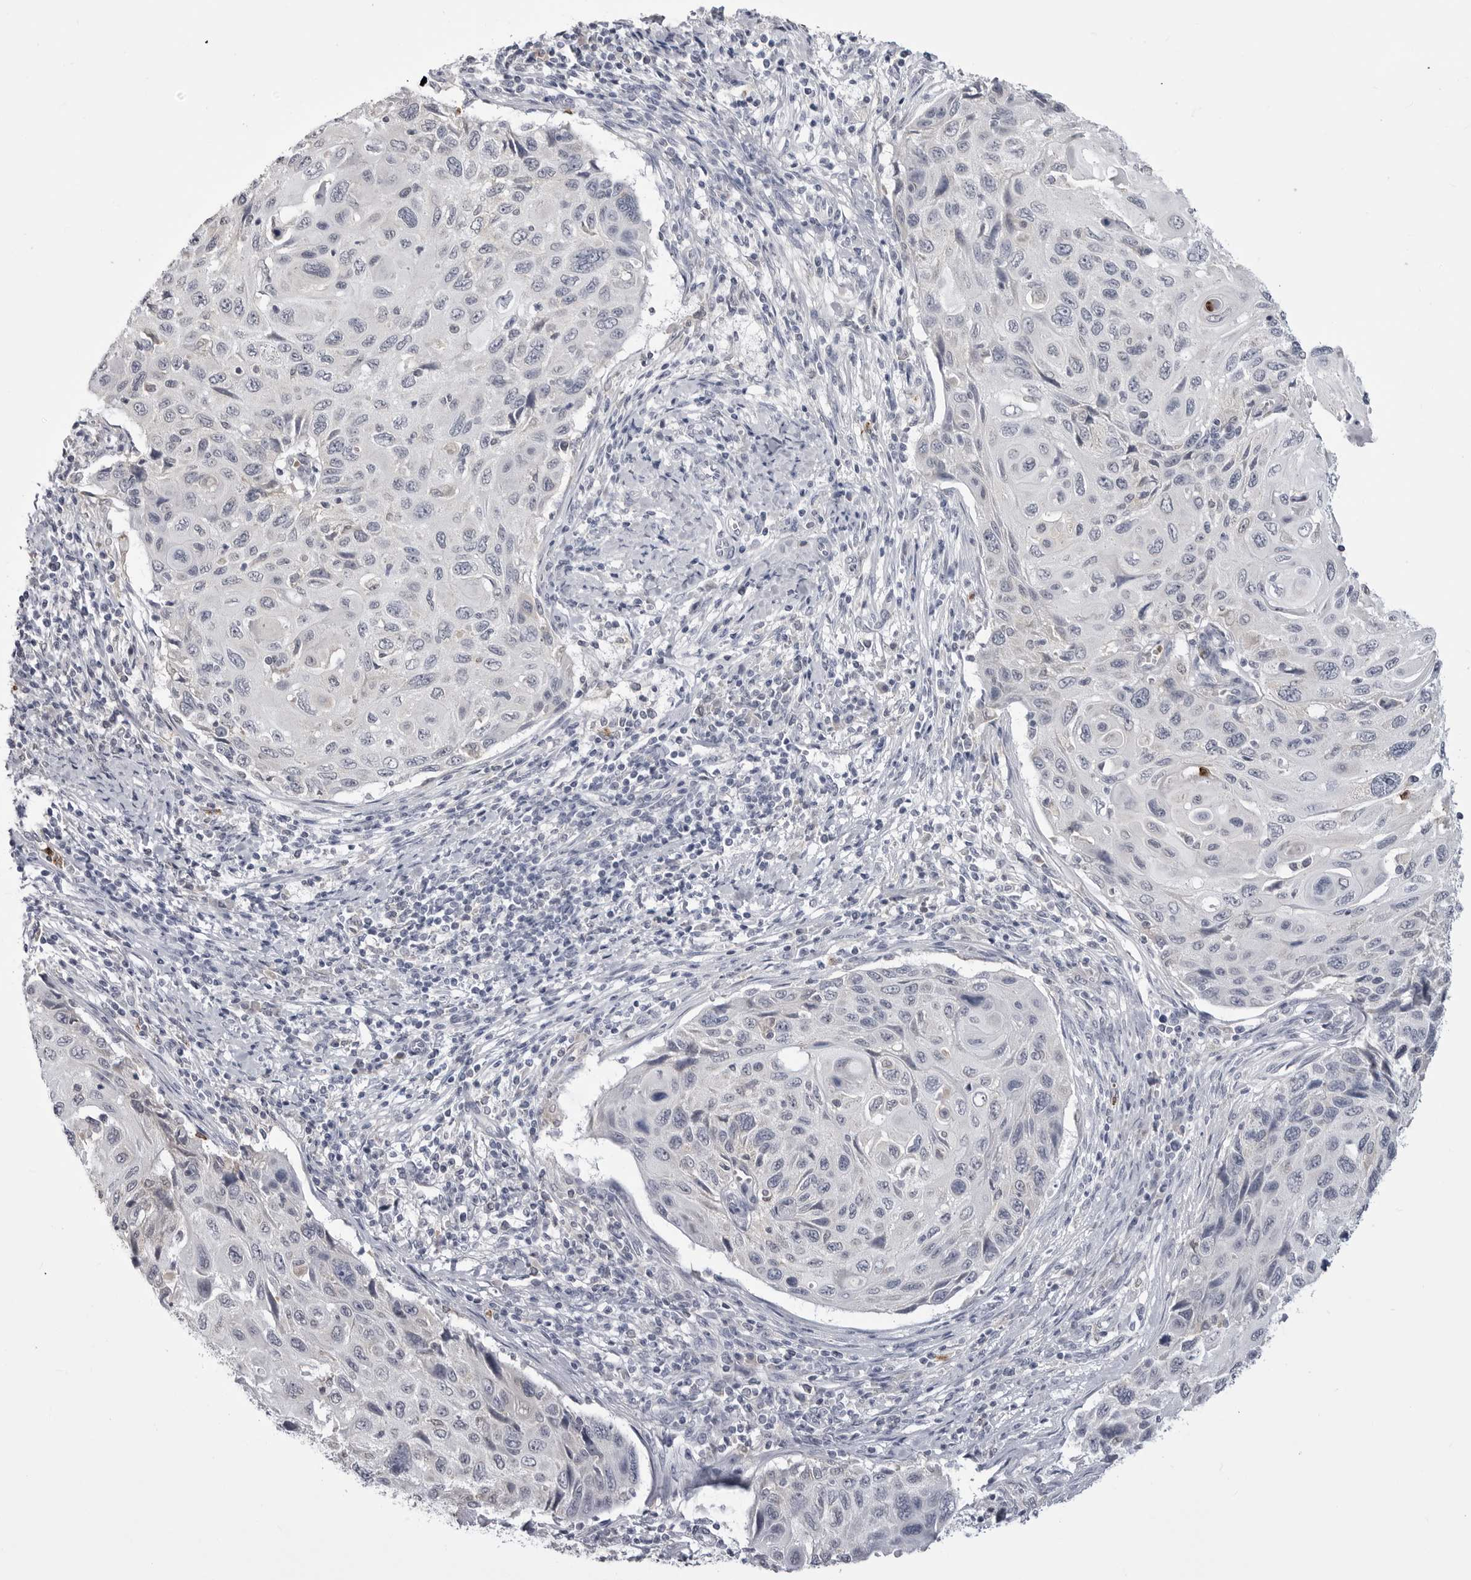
{"staining": {"intensity": "negative", "quantity": "none", "location": "none"}, "tissue": "cervical cancer", "cell_type": "Tumor cells", "image_type": "cancer", "snomed": [{"axis": "morphology", "description": "Squamous cell carcinoma, NOS"}, {"axis": "topography", "description": "Cervix"}], "caption": "Tumor cells are negative for brown protein staining in cervical cancer (squamous cell carcinoma).", "gene": "STAP2", "patient": {"sex": "female", "age": 70}}